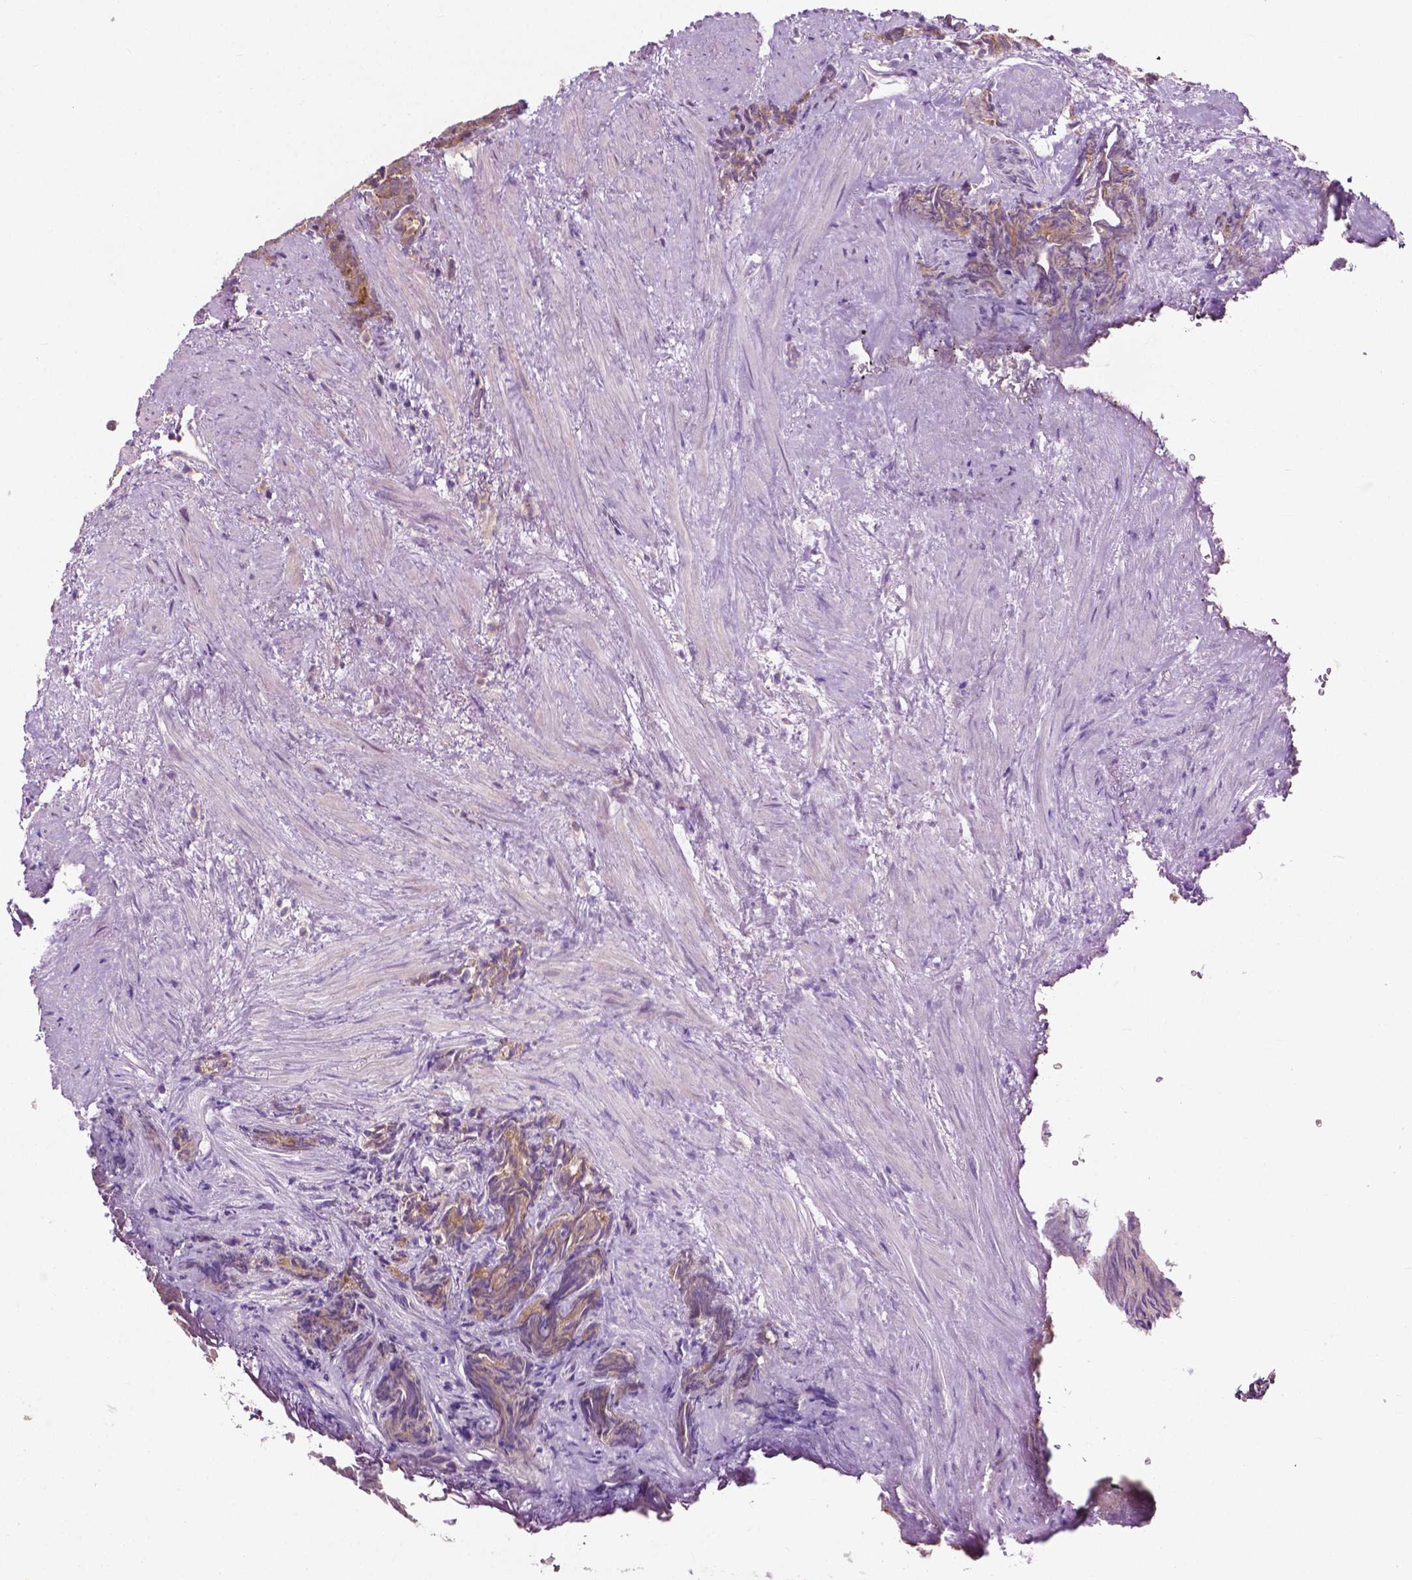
{"staining": {"intensity": "moderate", "quantity": "<25%", "location": "cytoplasmic/membranous"}, "tissue": "prostate cancer", "cell_type": "Tumor cells", "image_type": "cancer", "snomed": [{"axis": "morphology", "description": "Adenocarcinoma, High grade"}, {"axis": "topography", "description": "Prostate"}], "caption": "Prostate cancer stained for a protein reveals moderate cytoplasmic/membranous positivity in tumor cells.", "gene": "MZT1", "patient": {"sex": "male", "age": 84}}